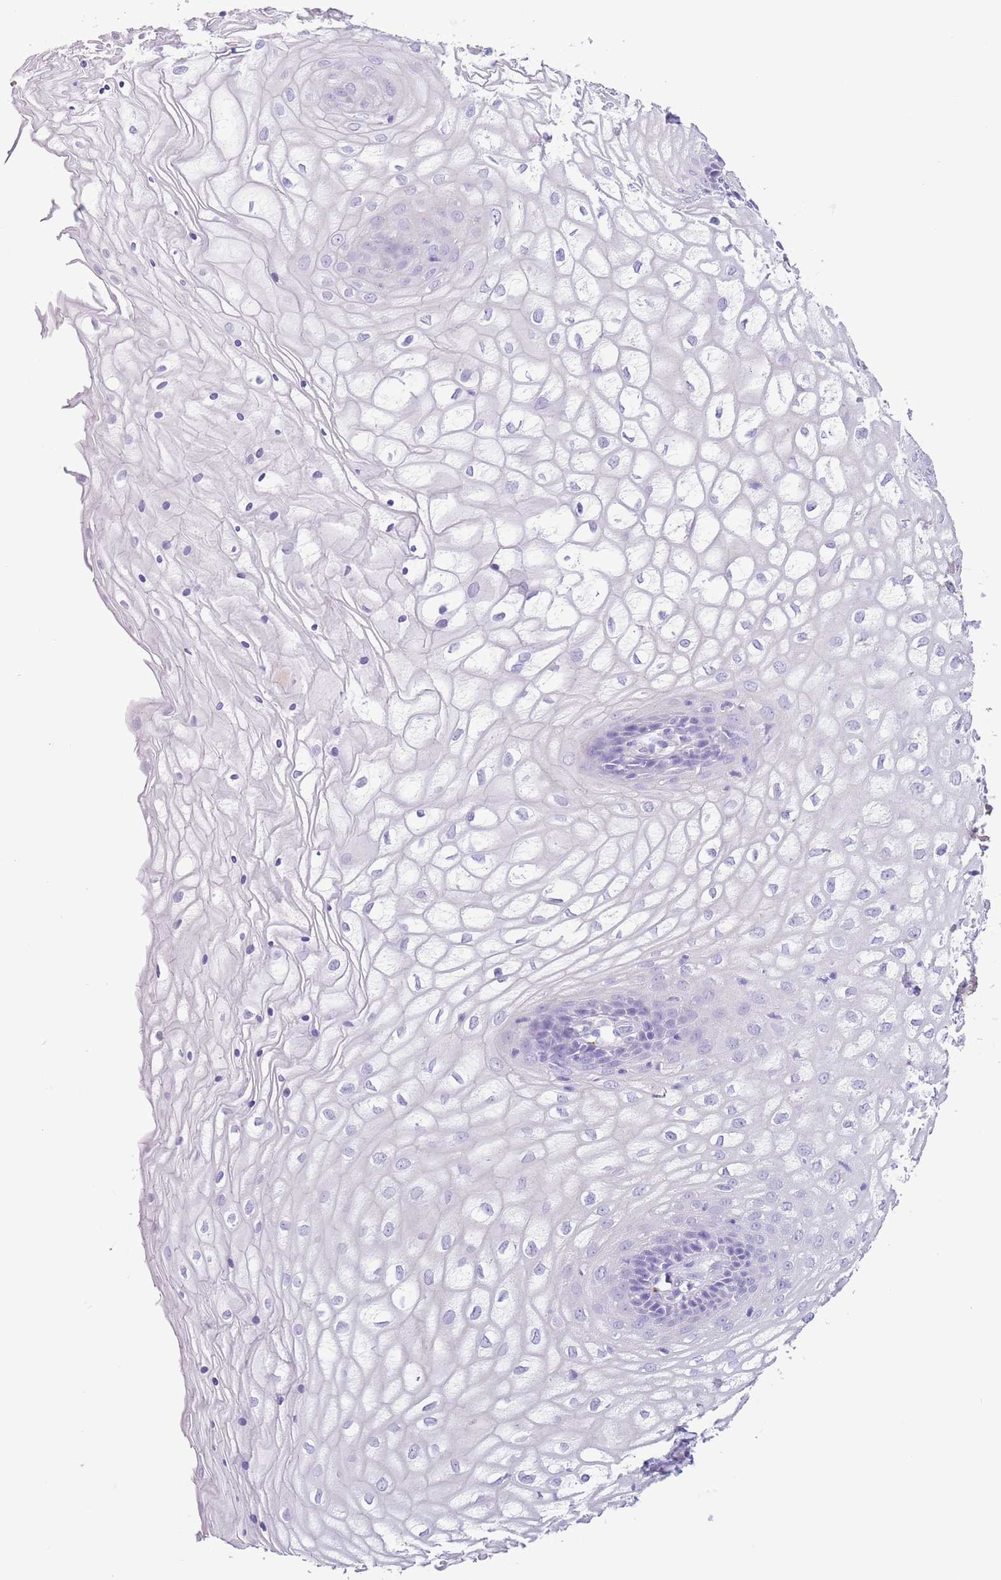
{"staining": {"intensity": "negative", "quantity": "none", "location": "none"}, "tissue": "vagina", "cell_type": "Squamous epithelial cells", "image_type": "normal", "snomed": [{"axis": "morphology", "description": "Normal tissue, NOS"}, {"axis": "topography", "description": "Vagina"}], "caption": "Immunohistochemical staining of normal human vagina demonstrates no significant positivity in squamous epithelial cells. The staining was performed using DAB (3,3'-diaminobenzidine) to visualize the protein expression in brown, while the nuclei were stained in blue with hematoxylin (Magnification: 20x).", "gene": "SLC7A14", "patient": {"sex": "female", "age": 34}}